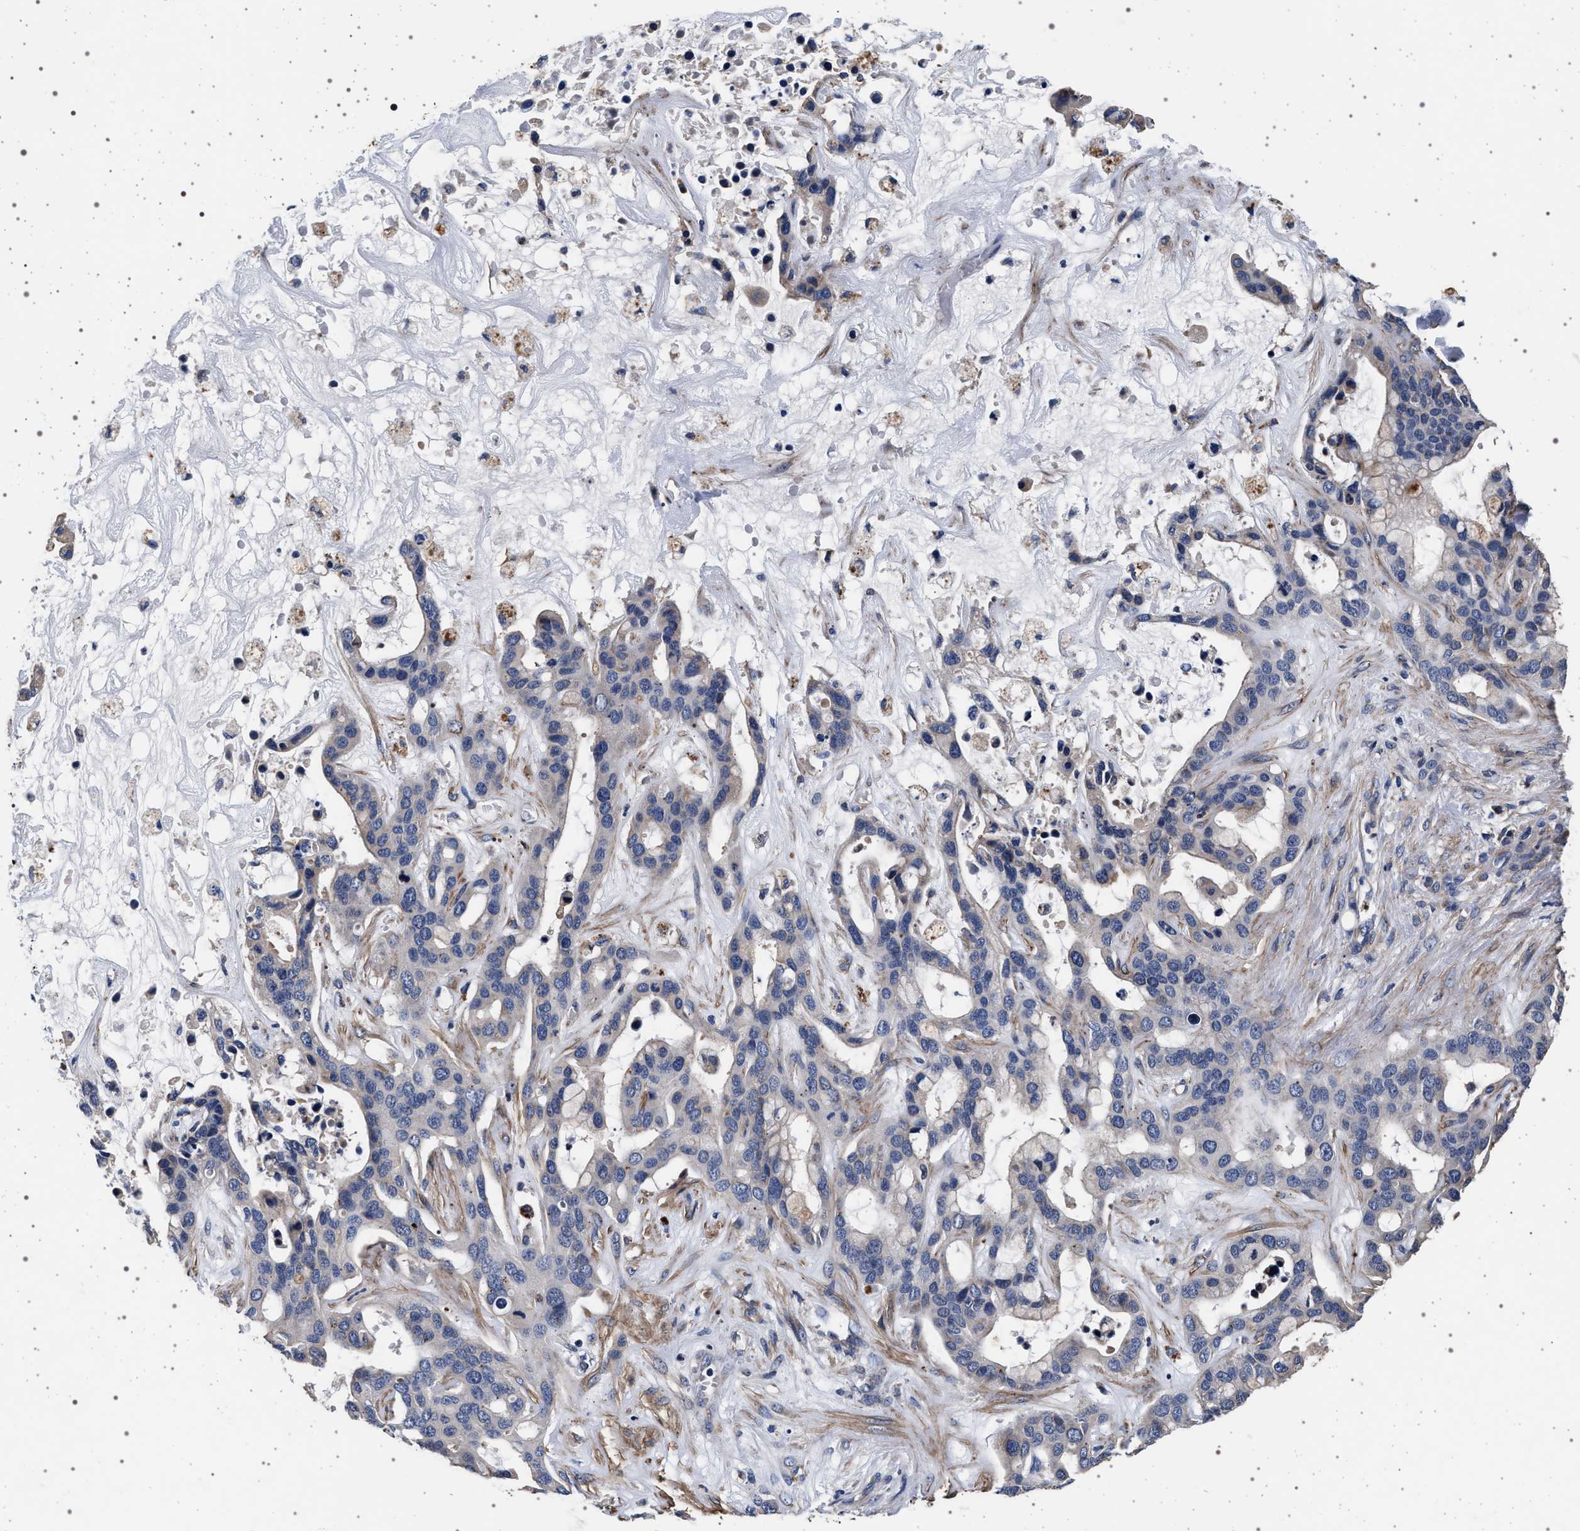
{"staining": {"intensity": "negative", "quantity": "none", "location": "none"}, "tissue": "liver cancer", "cell_type": "Tumor cells", "image_type": "cancer", "snomed": [{"axis": "morphology", "description": "Cholangiocarcinoma"}, {"axis": "topography", "description": "Liver"}], "caption": "This is an immunohistochemistry photomicrograph of human liver cancer. There is no staining in tumor cells.", "gene": "KCNK6", "patient": {"sex": "female", "age": 65}}